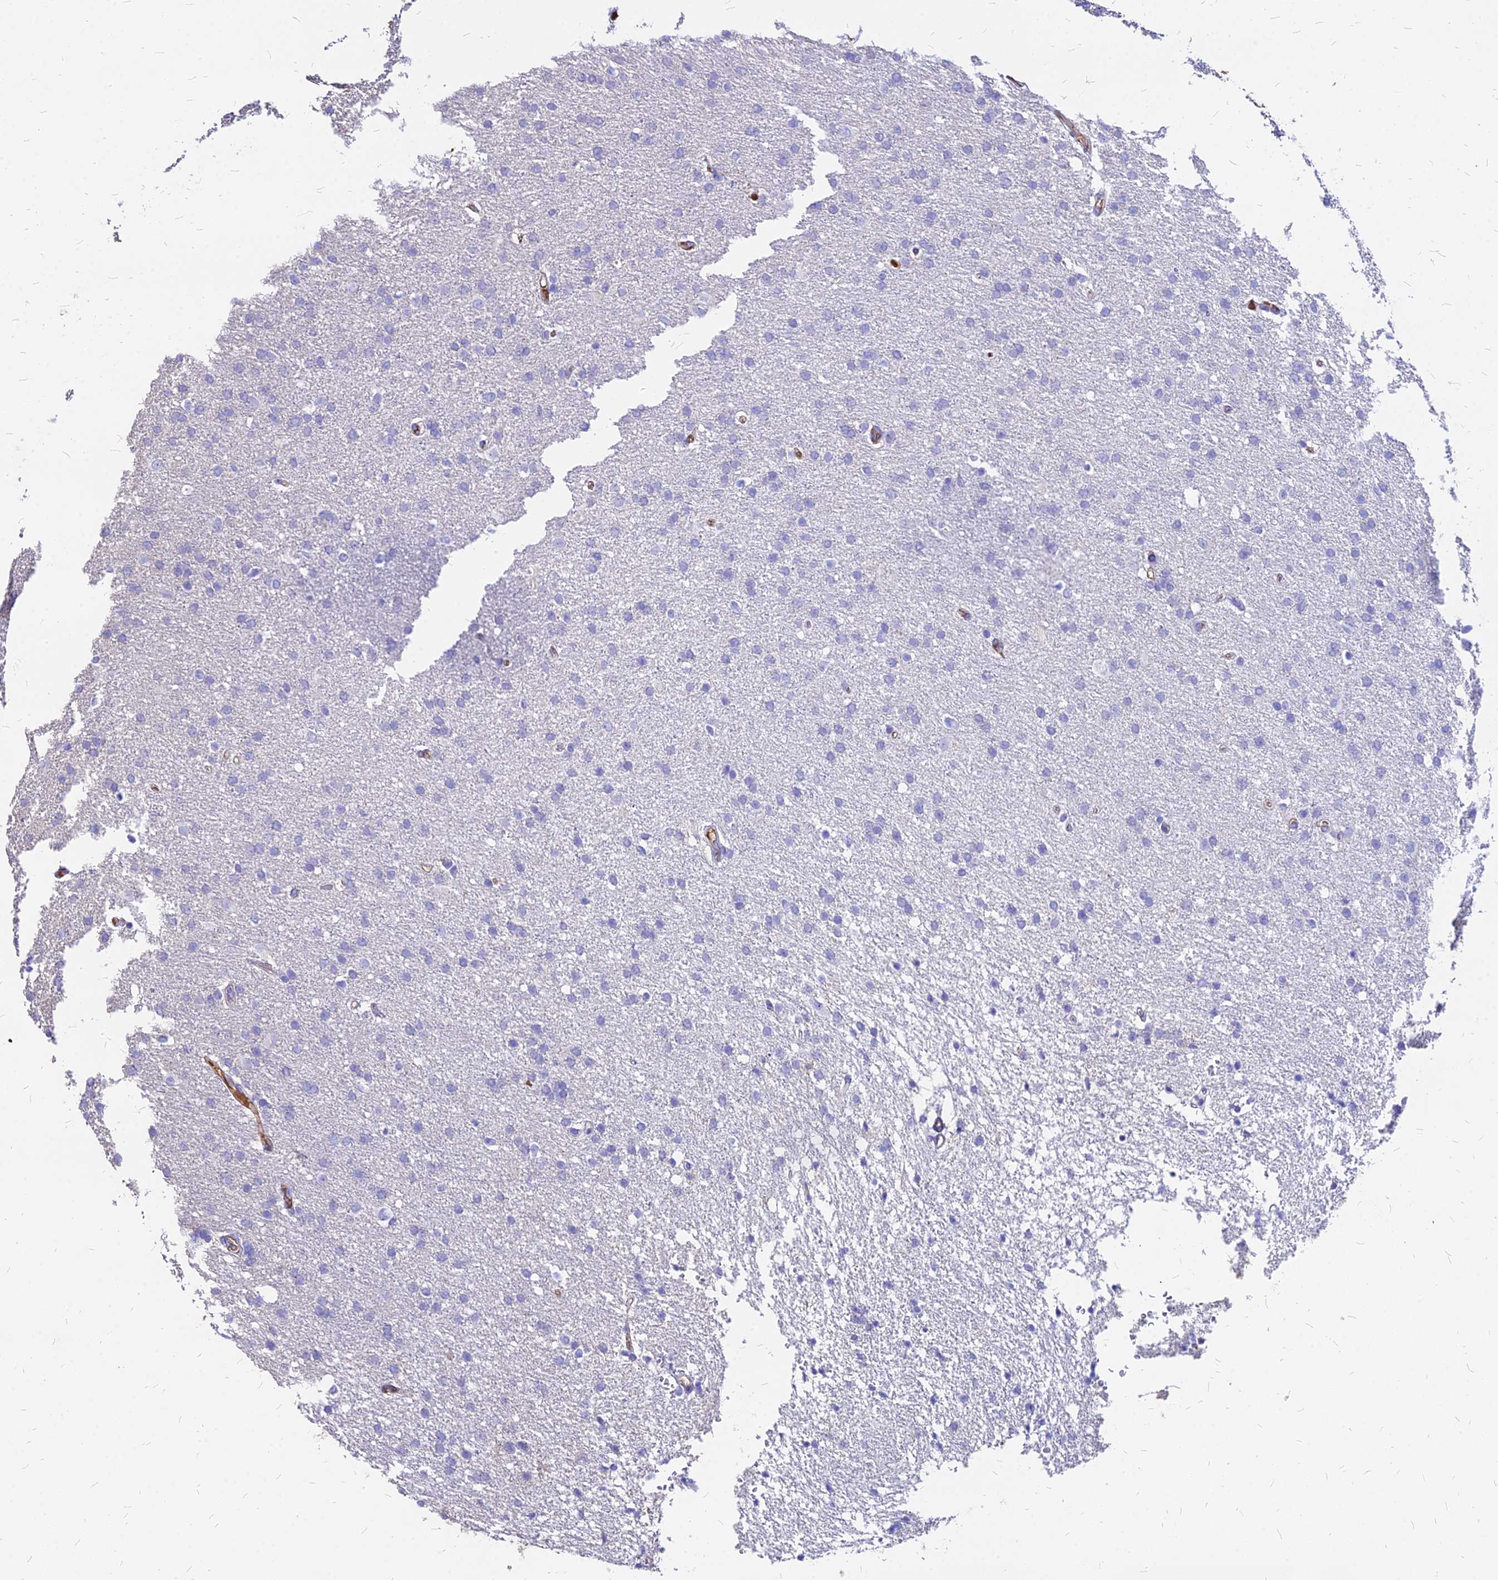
{"staining": {"intensity": "negative", "quantity": "none", "location": "none"}, "tissue": "glioma", "cell_type": "Tumor cells", "image_type": "cancer", "snomed": [{"axis": "morphology", "description": "Glioma, malignant, High grade"}, {"axis": "topography", "description": "Brain"}], "caption": "High power microscopy image of an immunohistochemistry (IHC) image of glioma, revealing no significant expression in tumor cells. (Immunohistochemistry, brightfield microscopy, high magnification).", "gene": "NME5", "patient": {"sex": "male", "age": 72}}